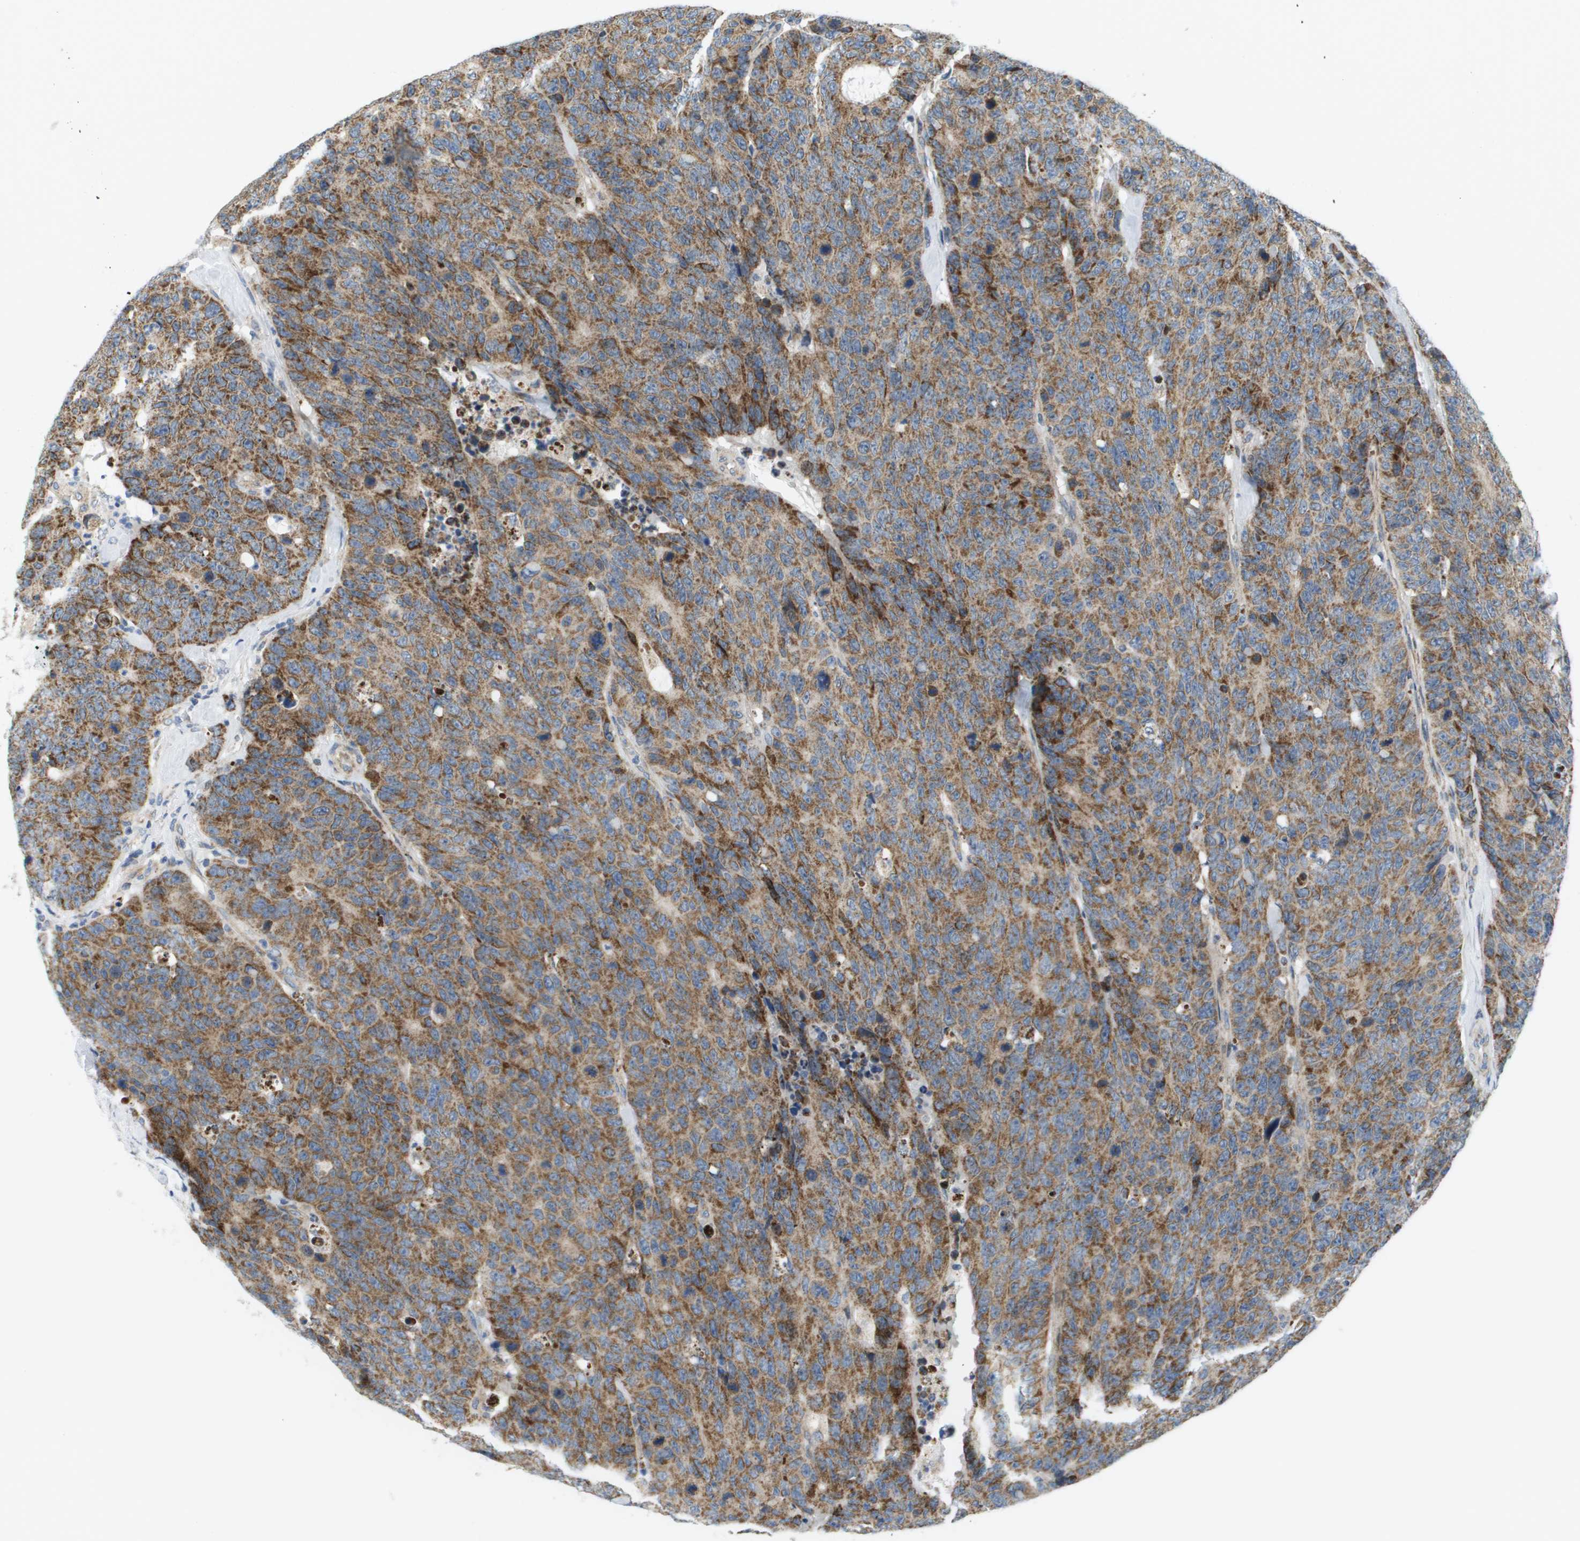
{"staining": {"intensity": "moderate", "quantity": ">75%", "location": "cytoplasmic/membranous"}, "tissue": "colorectal cancer", "cell_type": "Tumor cells", "image_type": "cancer", "snomed": [{"axis": "morphology", "description": "Adenocarcinoma, NOS"}, {"axis": "topography", "description": "Colon"}], "caption": "Human colorectal cancer (adenocarcinoma) stained for a protein (brown) reveals moderate cytoplasmic/membranous positive staining in about >75% of tumor cells.", "gene": "KRT23", "patient": {"sex": "female", "age": 86}}